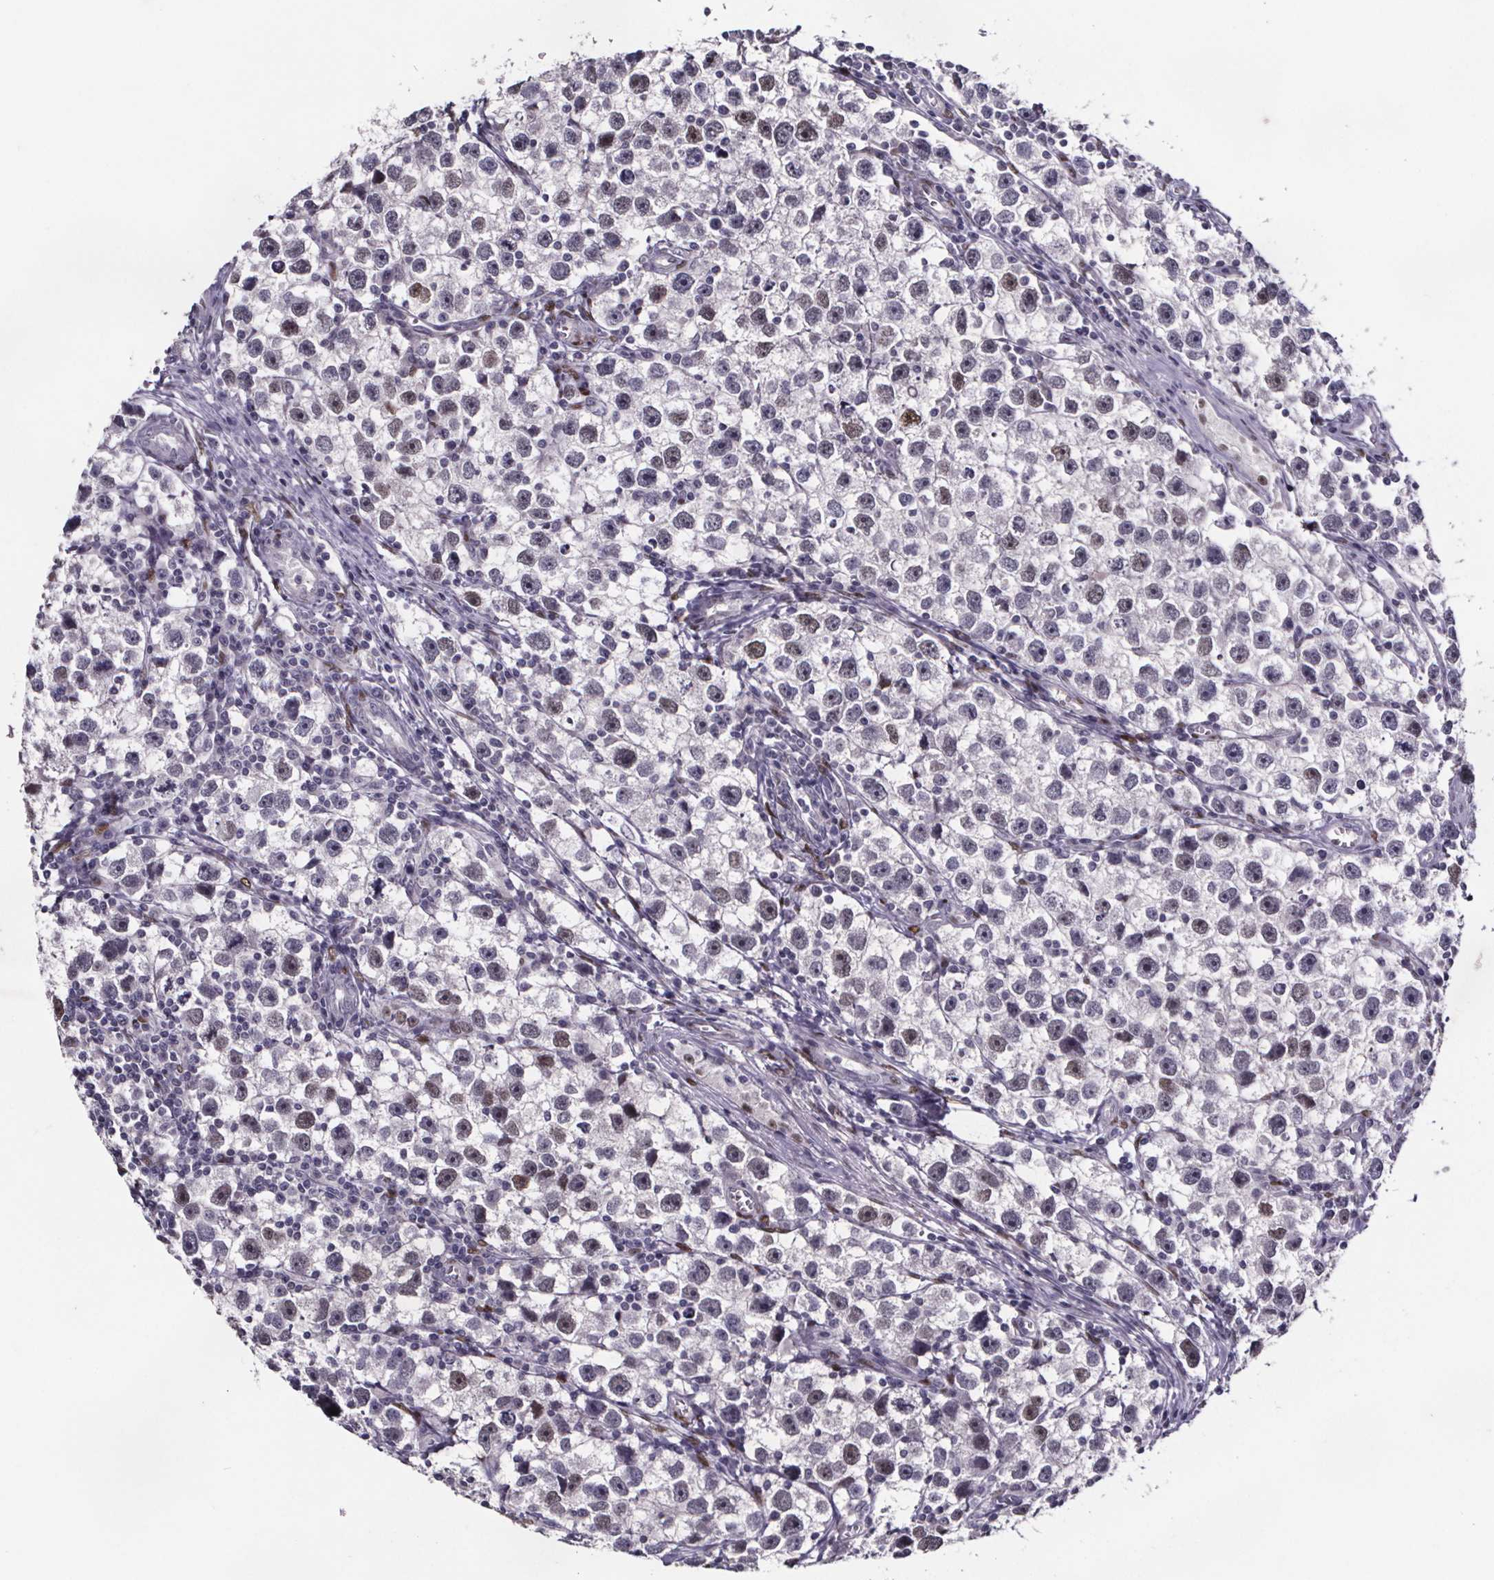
{"staining": {"intensity": "negative", "quantity": "none", "location": "none"}, "tissue": "testis cancer", "cell_type": "Tumor cells", "image_type": "cancer", "snomed": [{"axis": "morphology", "description": "Seminoma, NOS"}, {"axis": "topography", "description": "Testis"}], "caption": "Tumor cells show no significant expression in testis cancer.", "gene": "AR", "patient": {"sex": "male", "age": 30}}